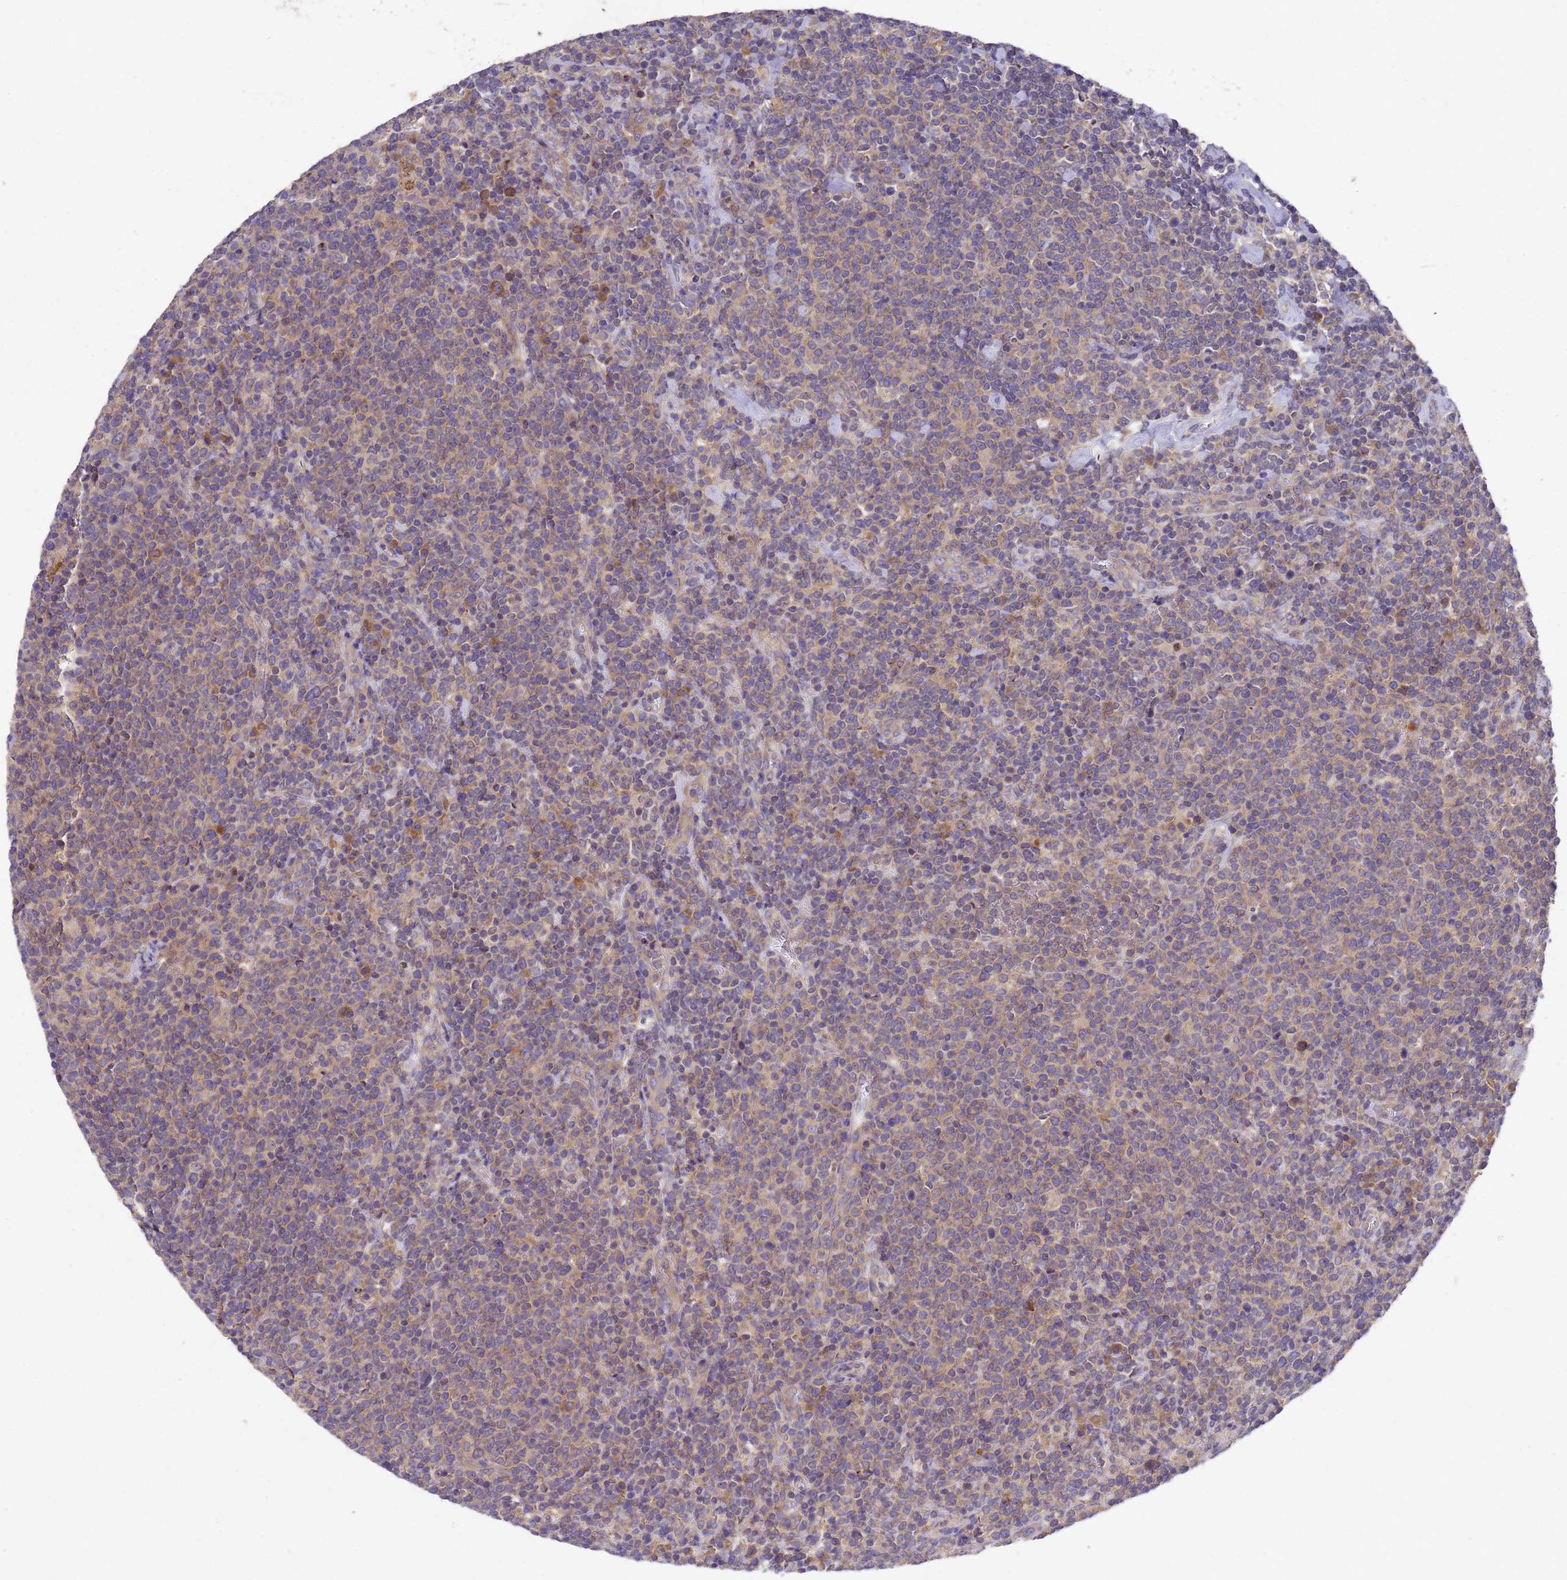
{"staining": {"intensity": "weak", "quantity": ">75%", "location": "cytoplasmic/membranous"}, "tissue": "lymphoma", "cell_type": "Tumor cells", "image_type": "cancer", "snomed": [{"axis": "morphology", "description": "Malignant lymphoma, non-Hodgkin's type, High grade"}, {"axis": "topography", "description": "Lymph node"}], "caption": "High-grade malignant lymphoma, non-Hodgkin's type stained with a brown dye displays weak cytoplasmic/membranous positive staining in approximately >75% of tumor cells.", "gene": "DCAF12L2", "patient": {"sex": "male", "age": 61}}